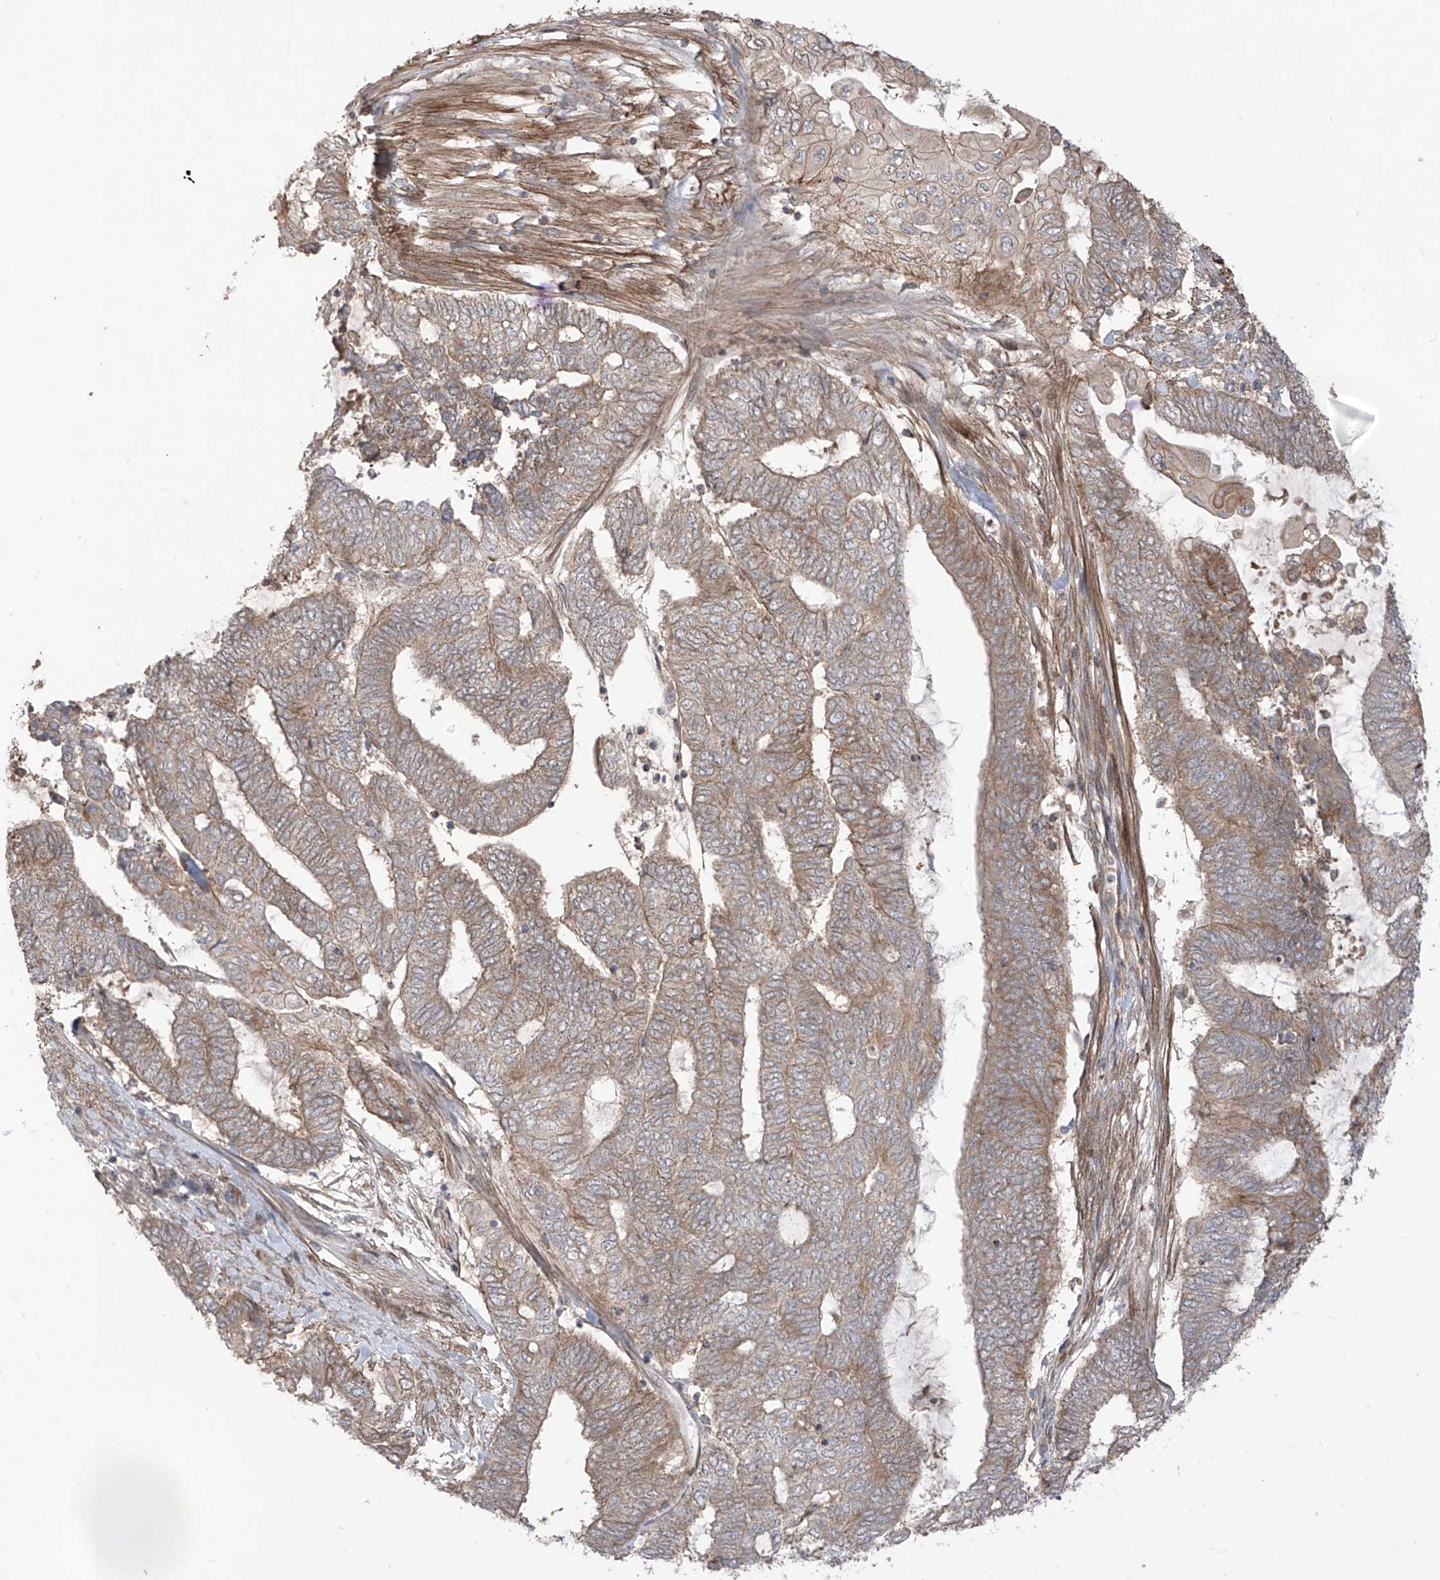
{"staining": {"intensity": "weak", "quantity": ">75%", "location": "cytoplasmic/membranous"}, "tissue": "endometrial cancer", "cell_type": "Tumor cells", "image_type": "cancer", "snomed": [{"axis": "morphology", "description": "Adenocarcinoma, NOS"}, {"axis": "topography", "description": "Uterus"}, {"axis": "topography", "description": "Endometrium"}], "caption": "DAB immunohistochemical staining of human endometrial adenocarcinoma reveals weak cytoplasmic/membranous protein positivity in approximately >75% of tumor cells.", "gene": "LRRC74A", "patient": {"sex": "female", "age": 70}}